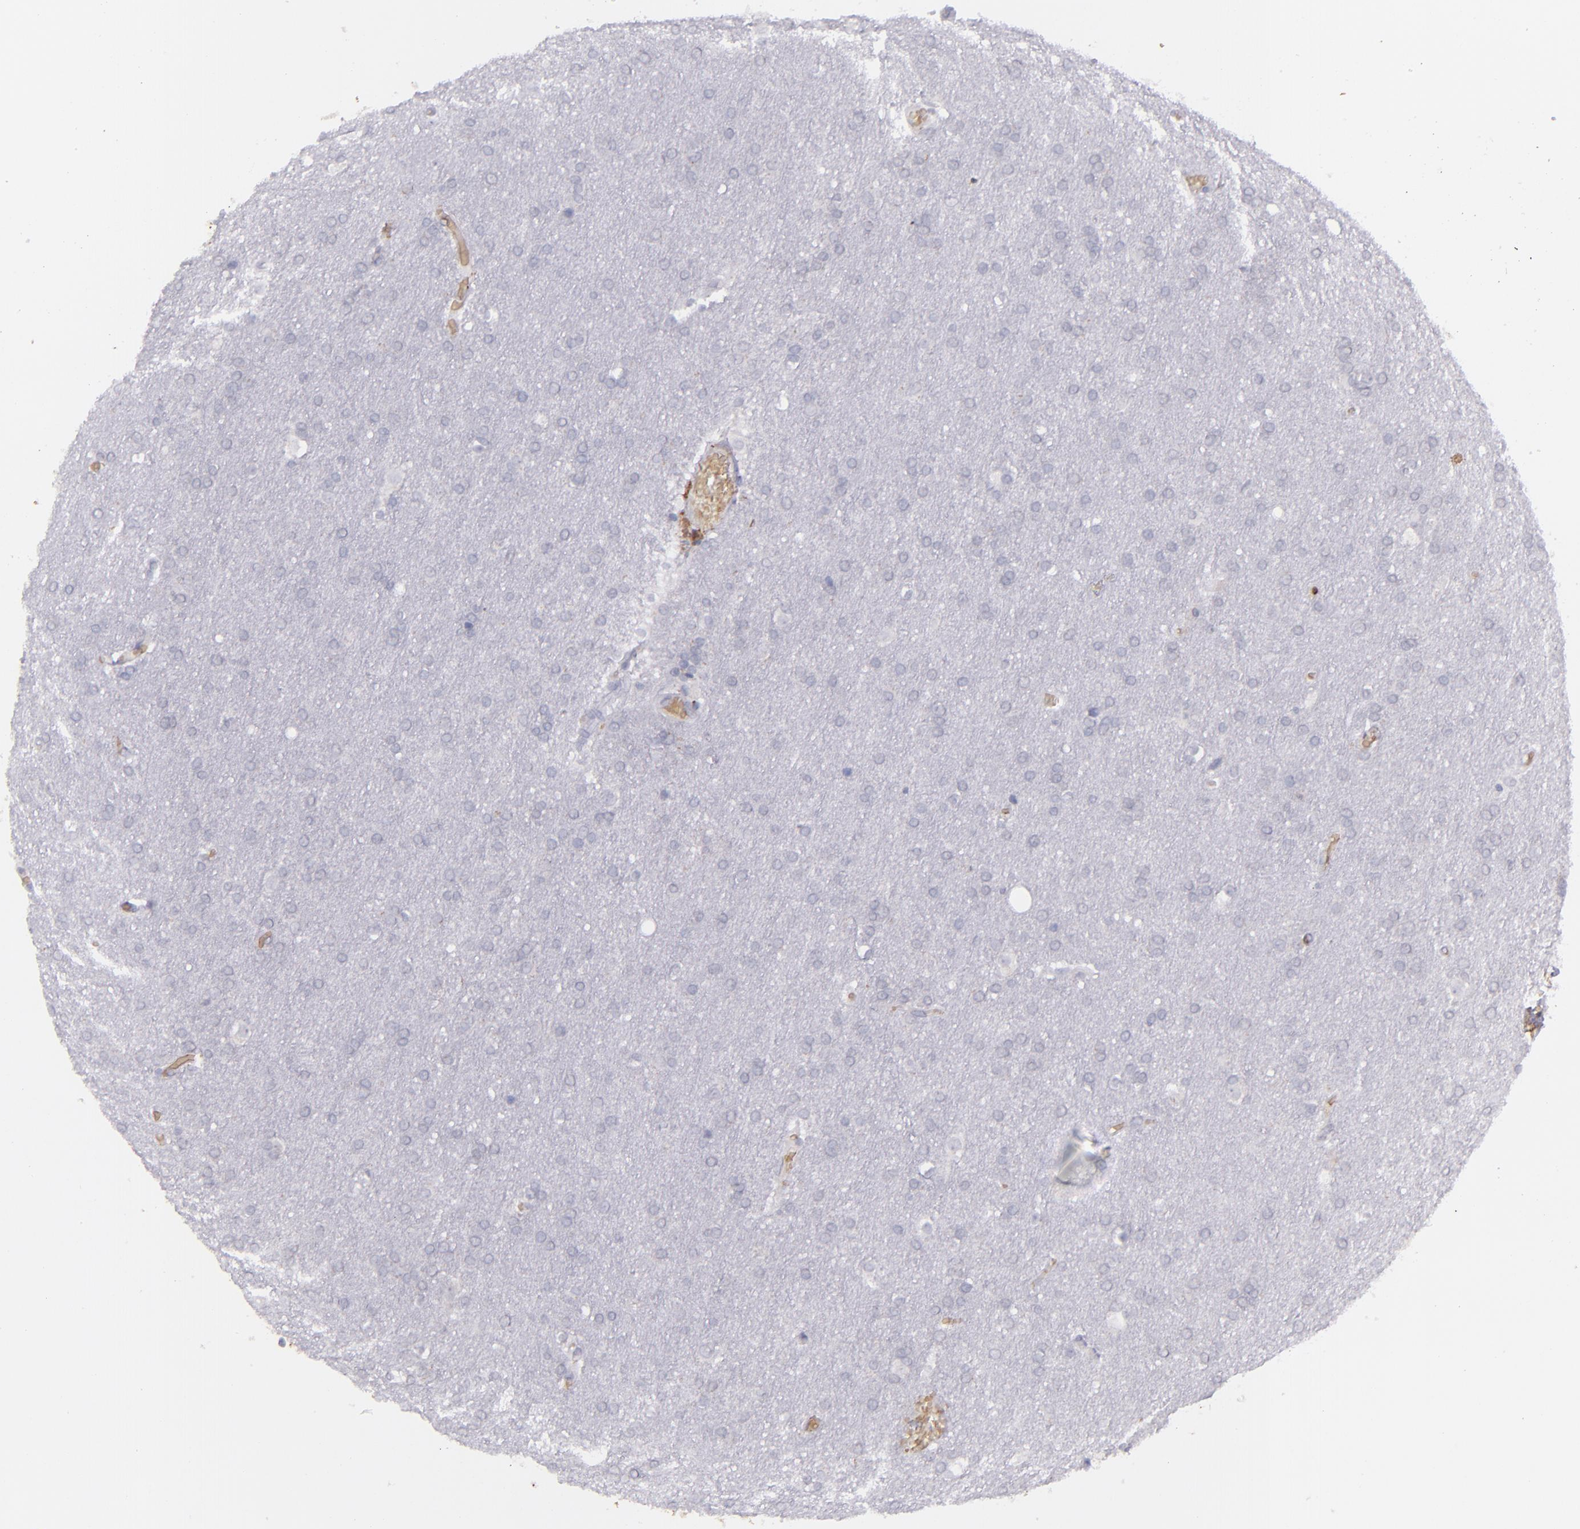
{"staining": {"intensity": "negative", "quantity": "none", "location": "none"}, "tissue": "glioma", "cell_type": "Tumor cells", "image_type": "cancer", "snomed": [{"axis": "morphology", "description": "Glioma, malignant, Low grade"}, {"axis": "topography", "description": "Brain"}], "caption": "This image is of malignant glioma (low-grade) stained with immunohistochemistry (IHC) to label a protein in brown with the nuclei are counter-stained blue. There is no staining in tumor cells.", "gene": "ACE", "patient": {"sex": "female", "age": 32}}